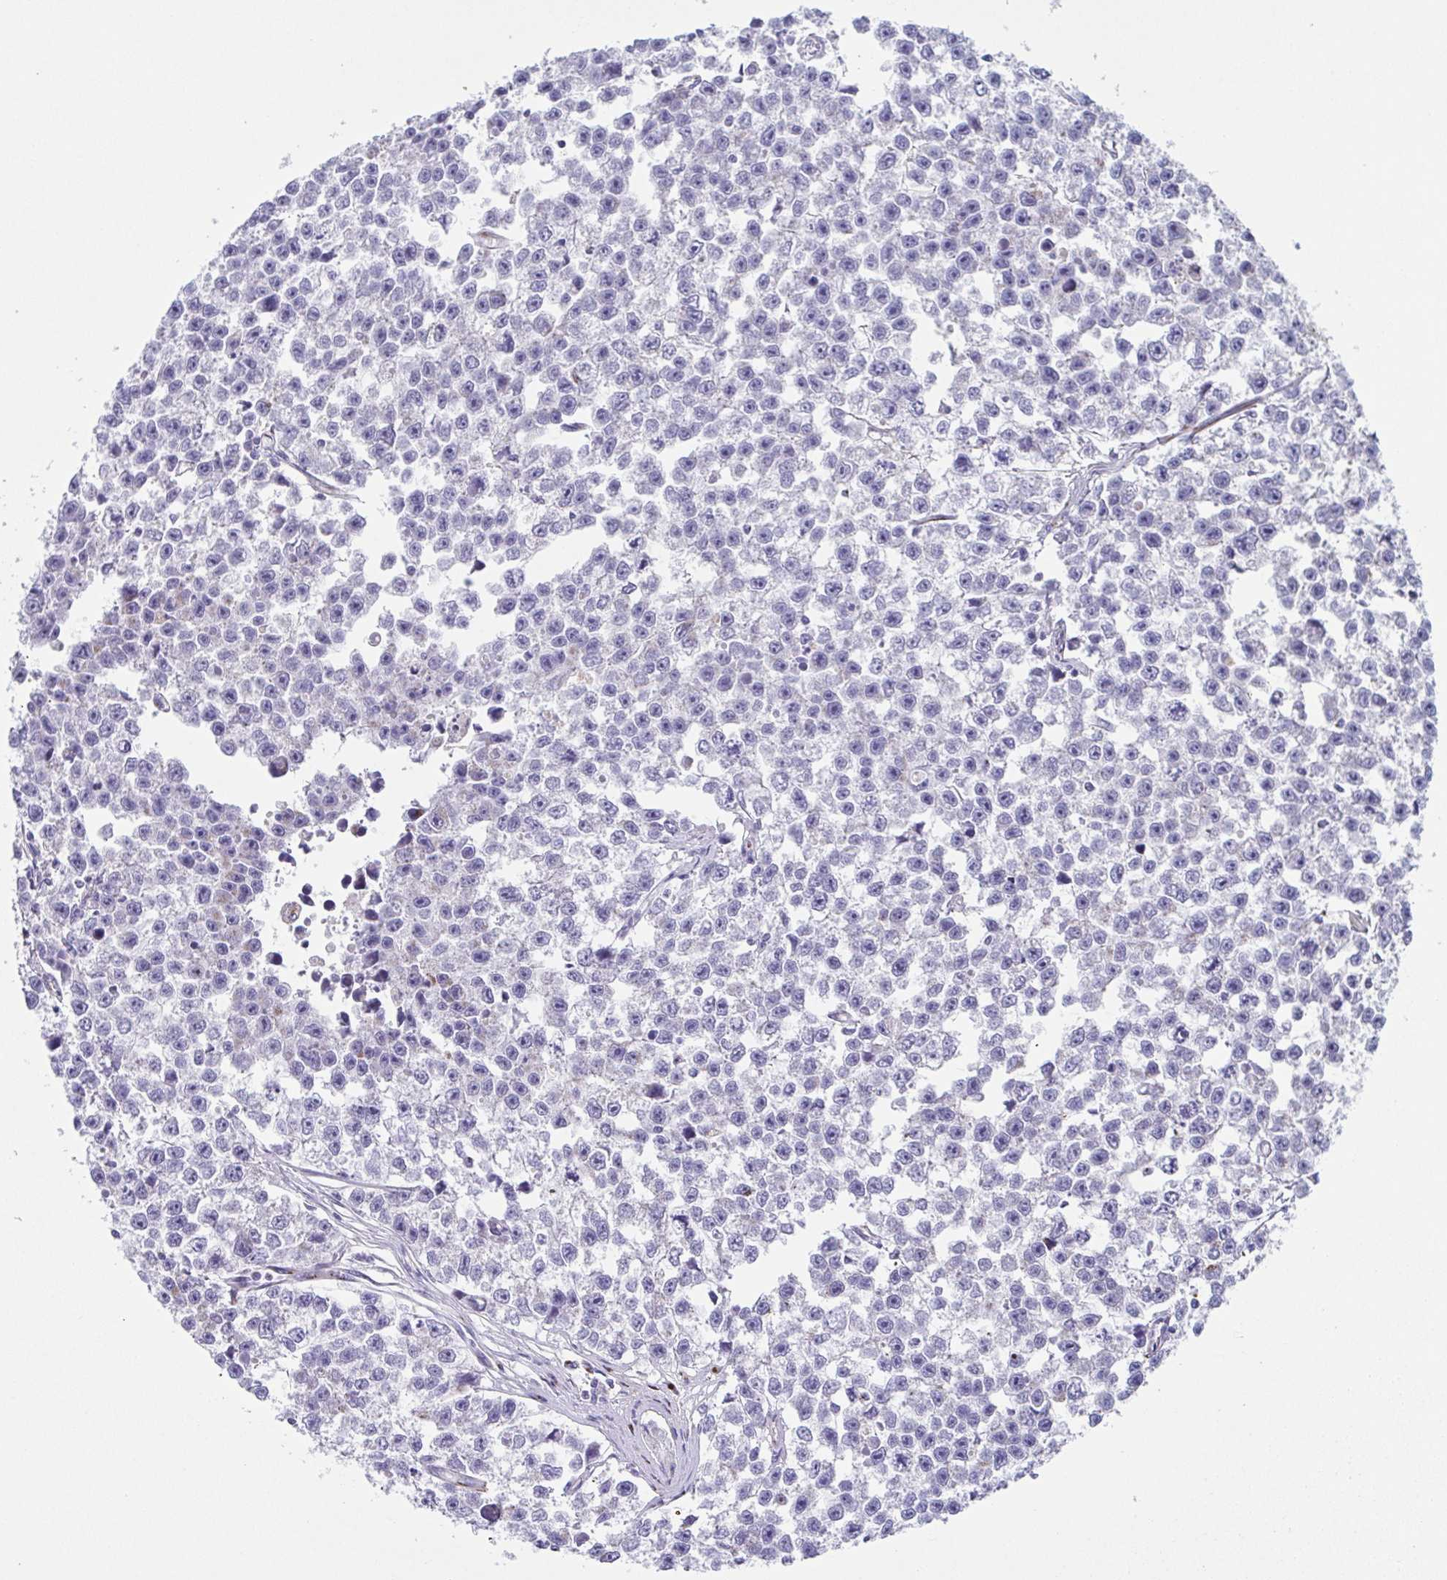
{"staining": {"intensity": "negative", "quantity": "none", "location": "none"}, "tissue": "testis cancer", "cell_type": "Tumor cells", "image_type": "cancer", "snomed": [{"axis": "morphology", "description": "Seminoma, NOS"}, {"axis": "topography", "description": "Testis"}], "caption": "Immunohistochemistry micrograph of neoplastic tissue: testis seminoma stained with DAB (3,3'-diaminobenzidine) shows no significant protein positivity in tumor cells.", "gene": "COL17A1", "patient": {"sex": "male", "age": 26}}